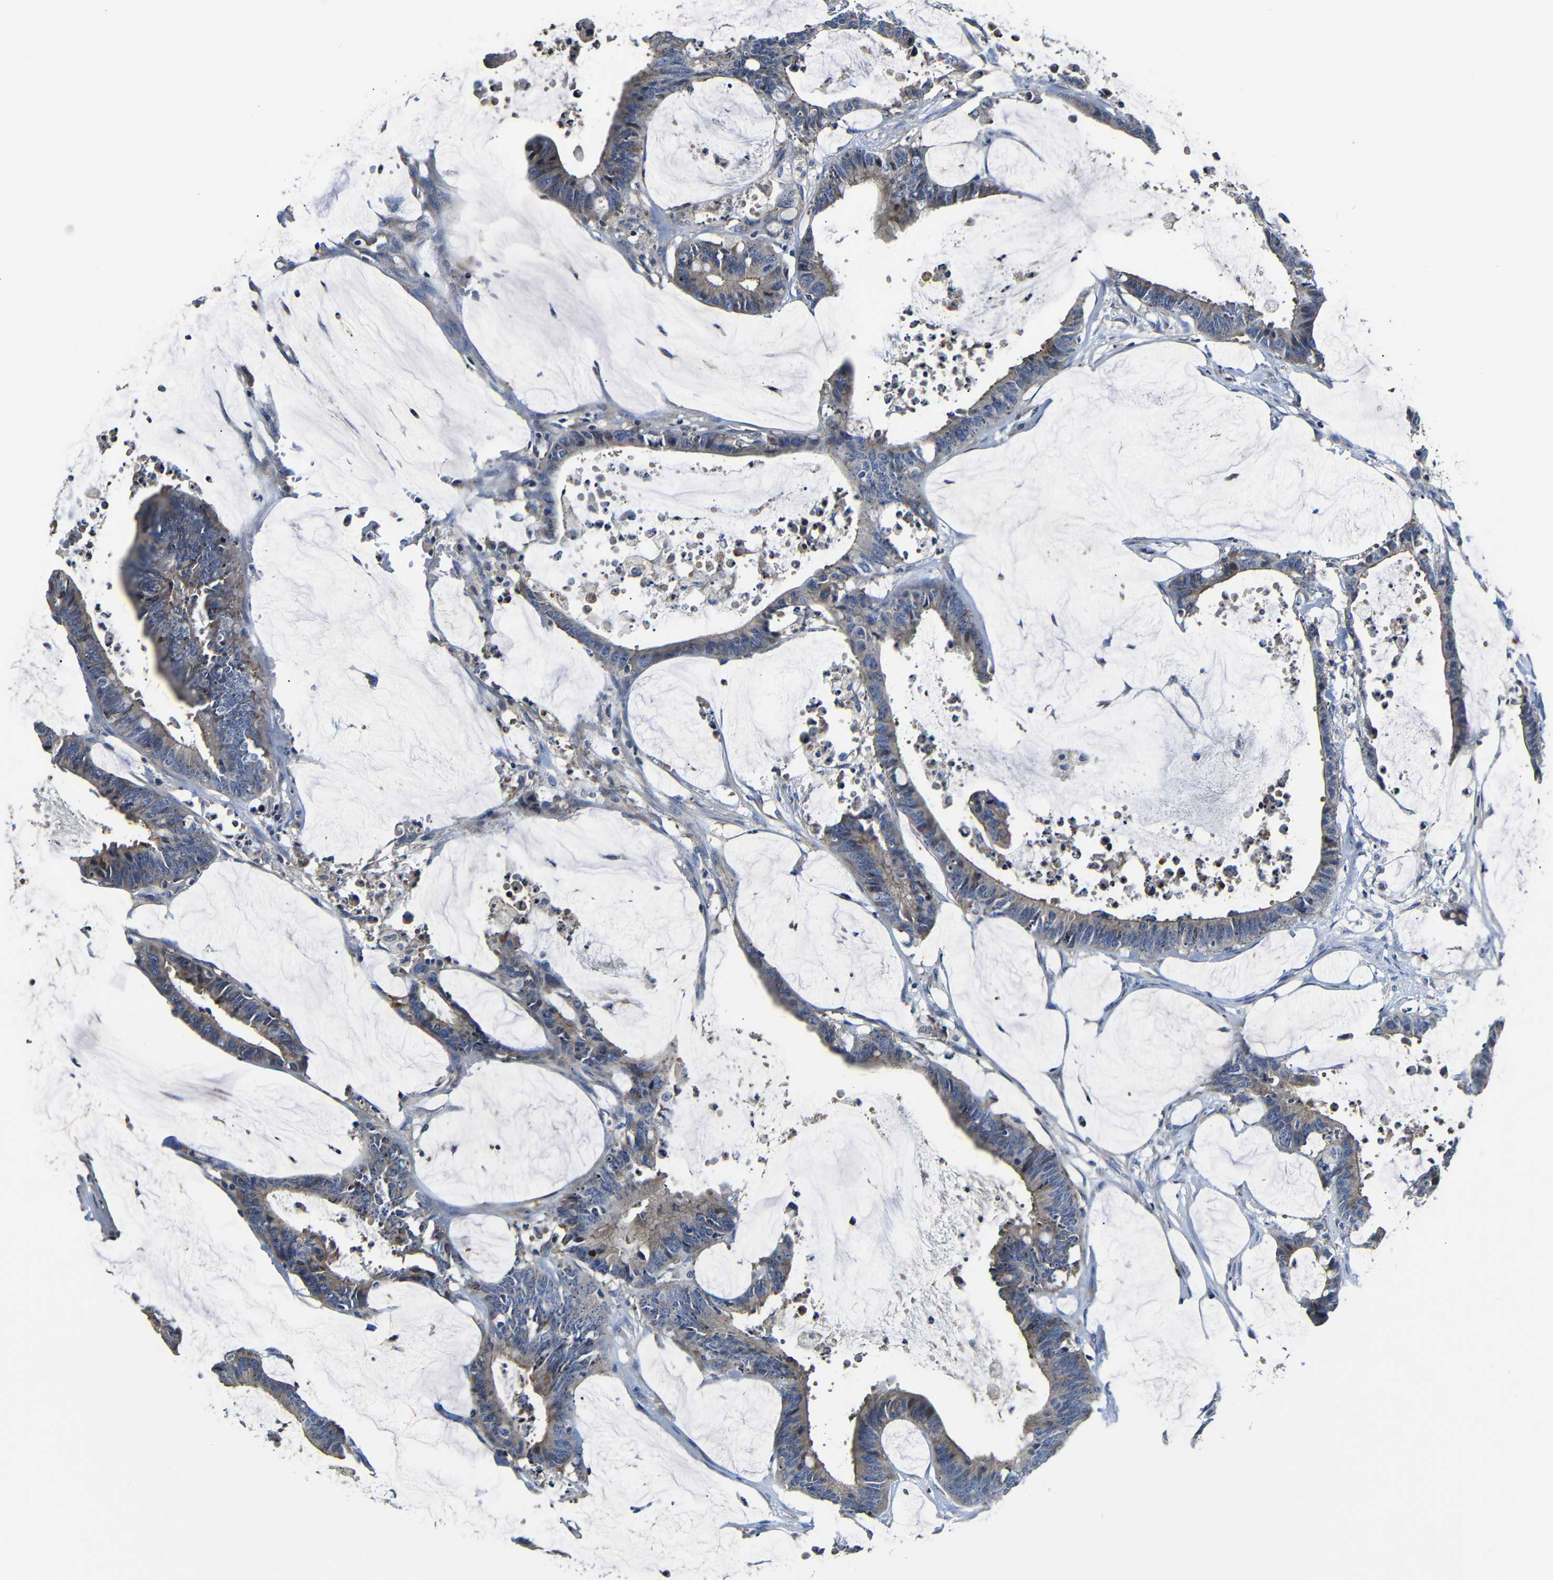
{"staining": {"intensity": "weak", "quantity": "25%-75%", "location": "cytoplasmic/membranous"}, "tissue": "colorectal cancer", "cell_type": "Tumor cells", "image_type": "cancer", "snomed": [{"axis": "morphology", "description": "Adenocarcinoma, NOS"}, {"axis": "topography", "description": "Rectum"}], "caption": "The photomicrograph displays a brown stain indicating the presence of a protein in the cytoplasmic/membranous of tumor cells in colorectal cancer (adenocarcinoma). (DAB IHC, brown staining for protein, blue staining for nuclei).", "gene": "AFDN", "patient": {"sex": "female", "age": 66}}